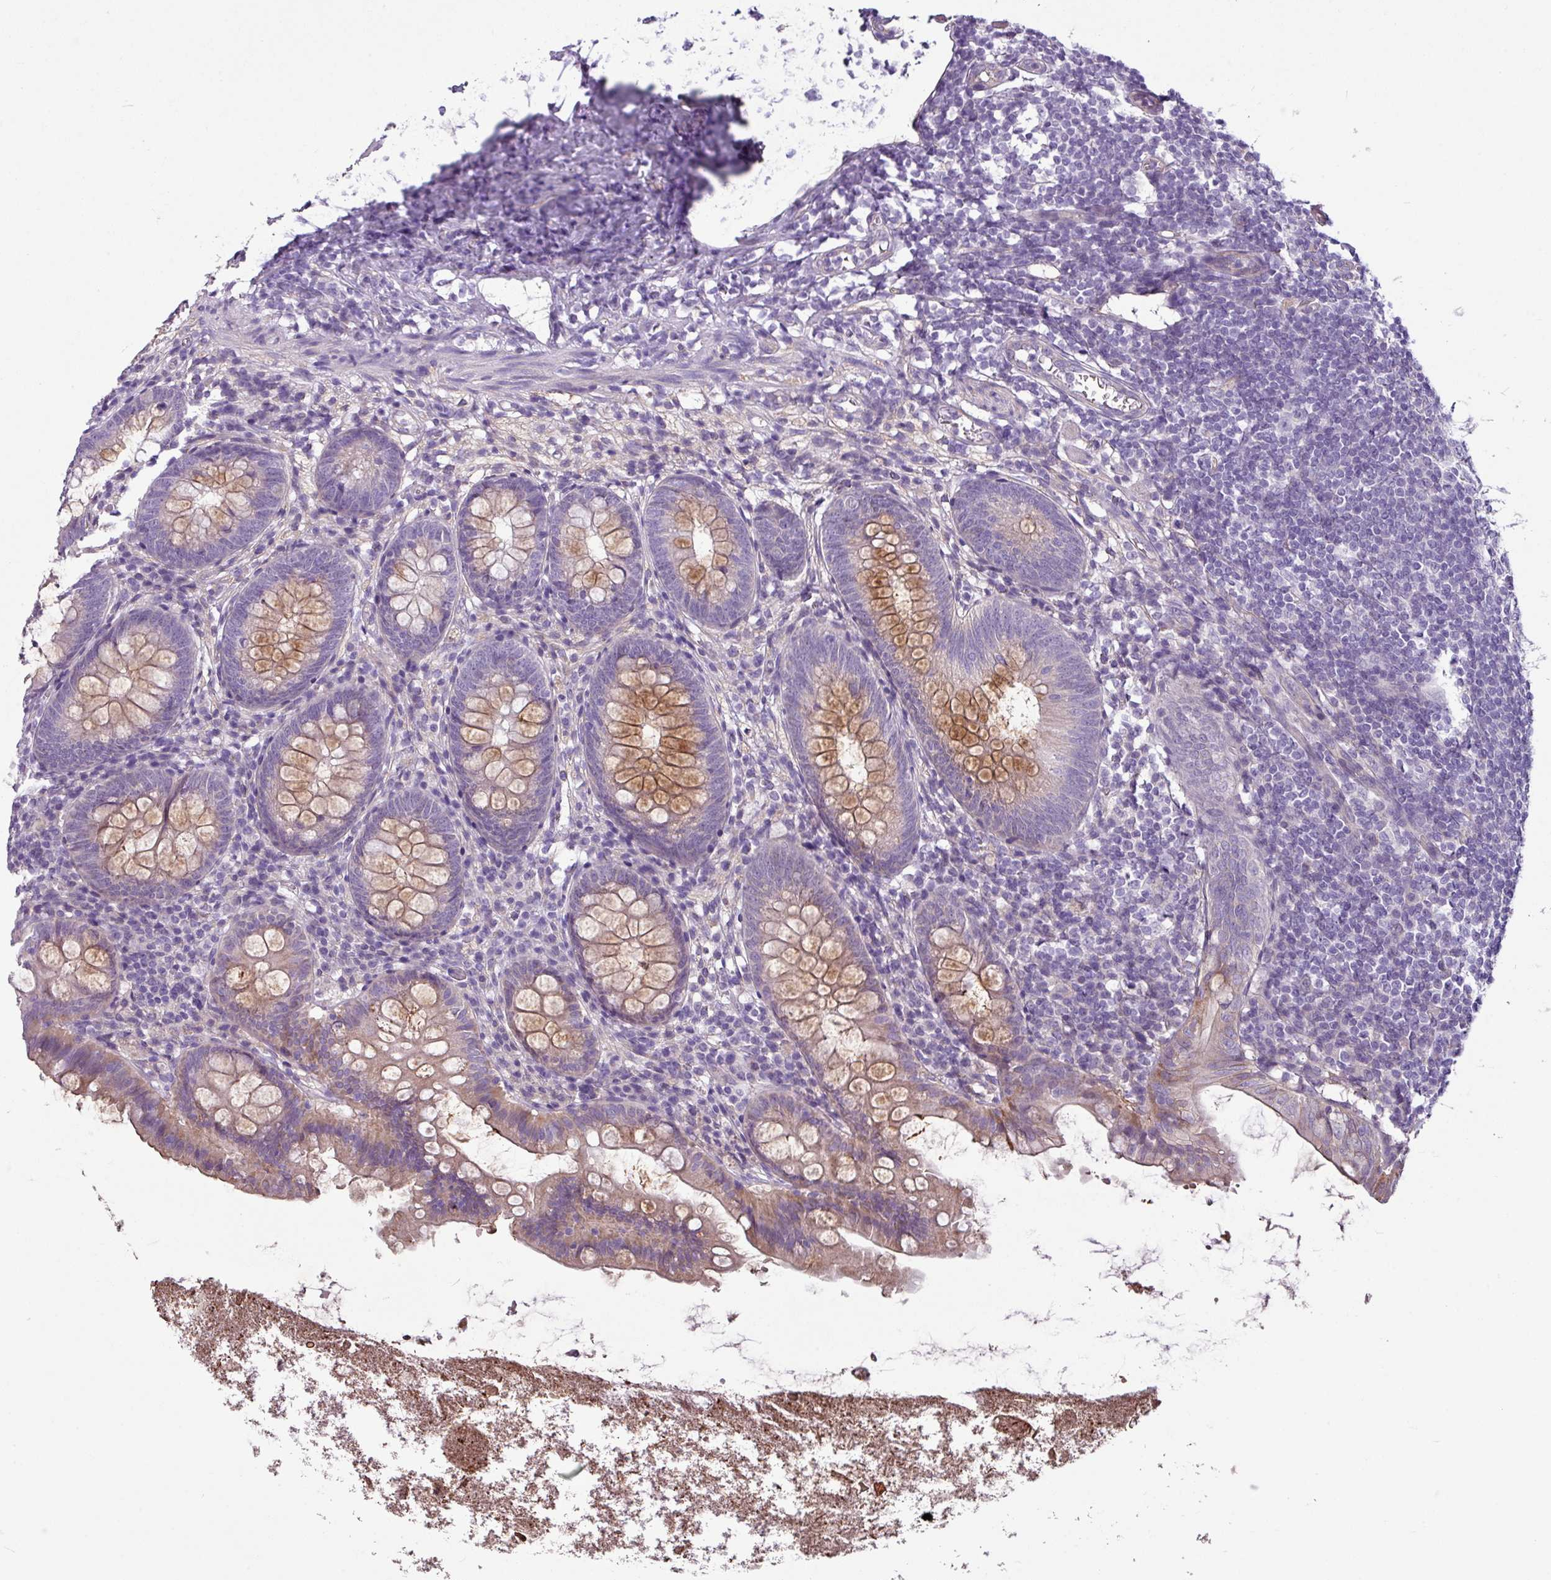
{"staining": {"intensity": "moderate", "quantity": "25%-75%", "location": "cytoplasmic/membranous"}, "tissue": "appendix", "cell_type": "Glandular cells", "image_type": "normal", "snomed": [{"axis": "morphology", "description": "Normal tissue, NOS"}, {"axis": "topography", "description": "Appendix"}], "caption": "Human appendix stained for a protein (brown) exhibits moderate cytoplasmic/membranous positive staining in about 25%-75% of glandular cells.", "gene": "TMEM178B", "patient": {"sex": "female", "age": 51}}